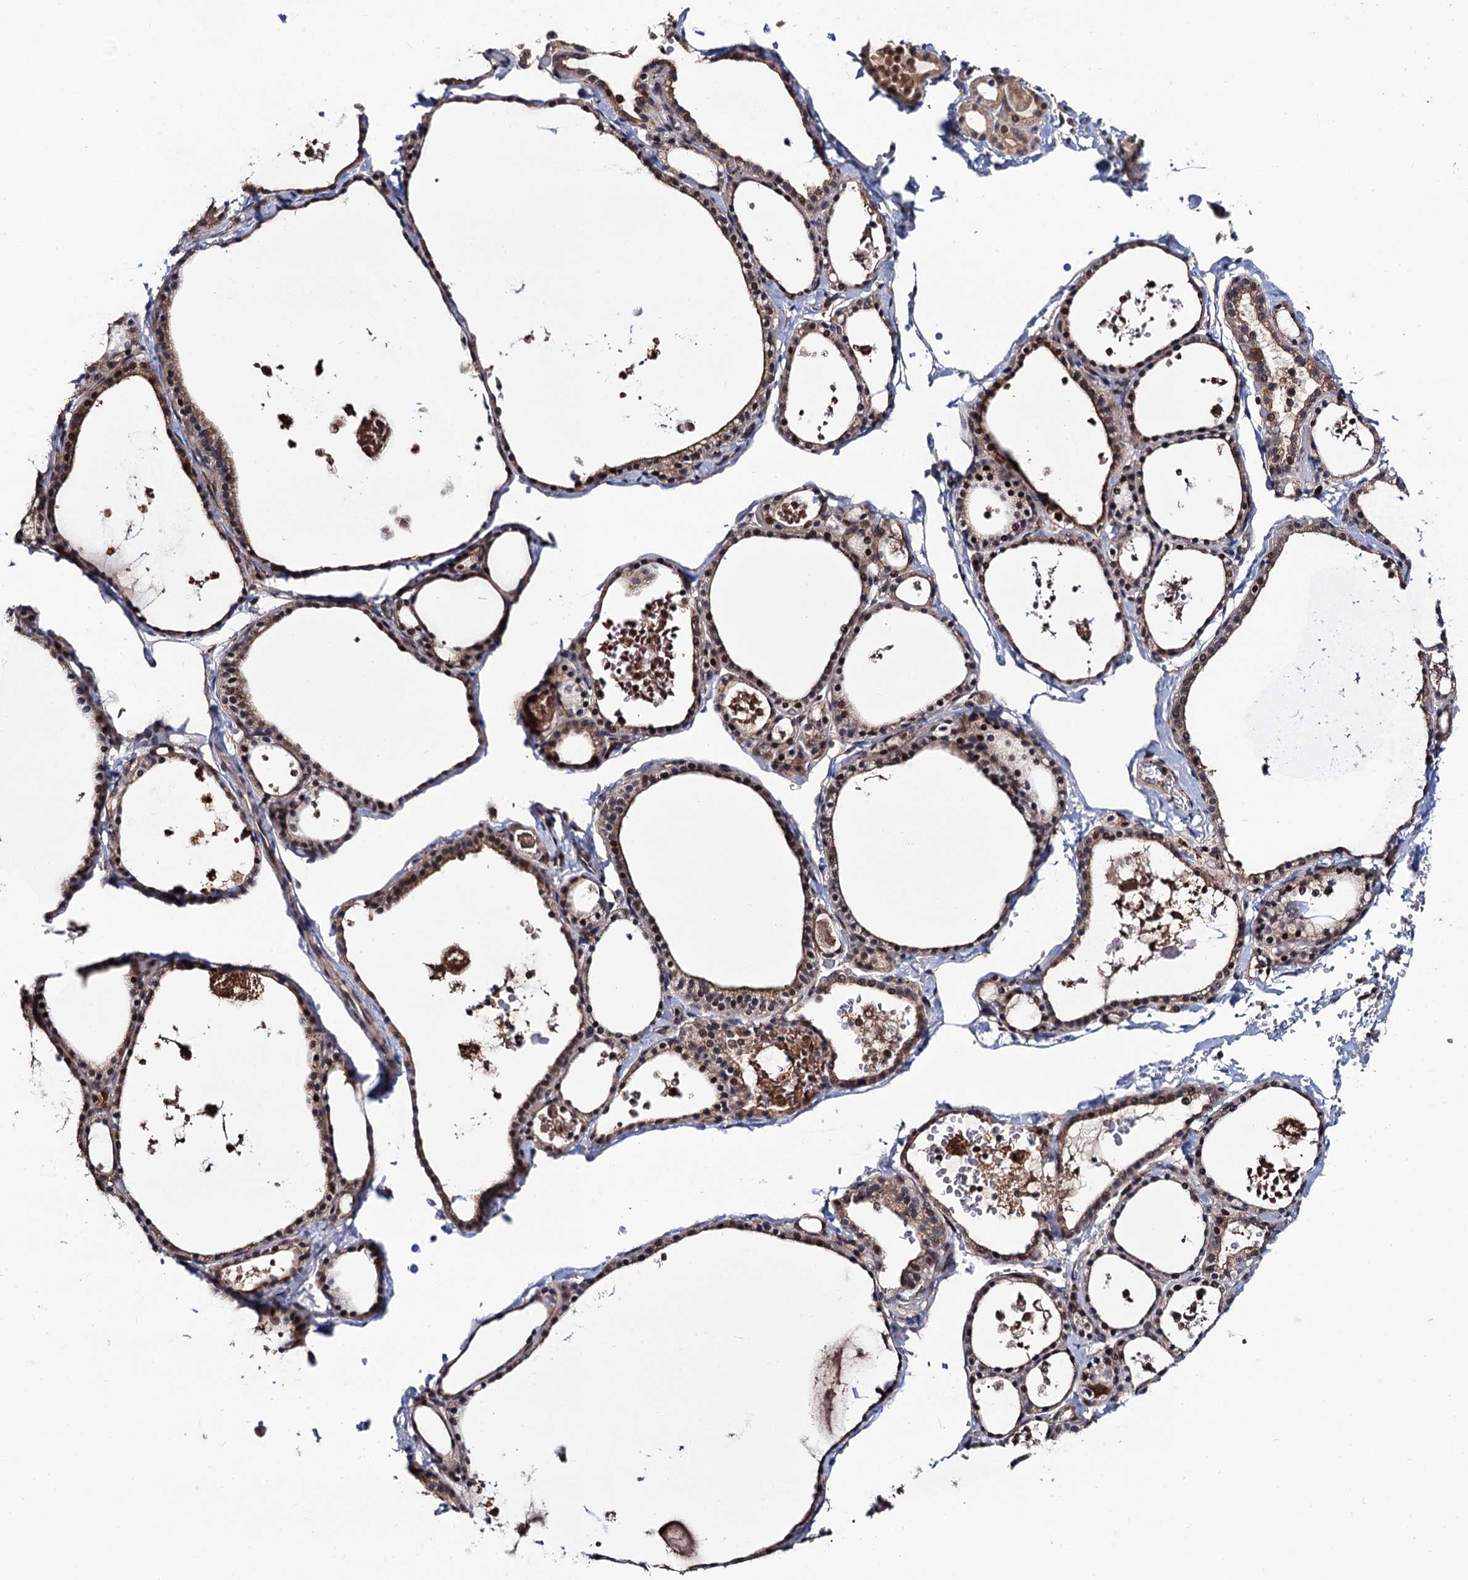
{"staining": {"intensity": "moderate", "quantity": ">75%", "location": "cytoplasmic/membranous,nuclear"}, "tissue": "thyroid gland", "cell_type": "Glandular cells", "image_type": "normal", "snomed": [{"axis": "morphology", "description": "Normal tissue, NOS"}, {"axis": "topography", "description": "Thyroid gland"}], "caption": "Immunohistochemistry (IHC) (DAB) staining of normal thyroid gland exhibits moderate cytoplasmic/membranous,nuclear protein positivity in approximately >75% of glandular cells.", "gene": "LRRC63", "patient": {"sex": "male", "age": 56}}